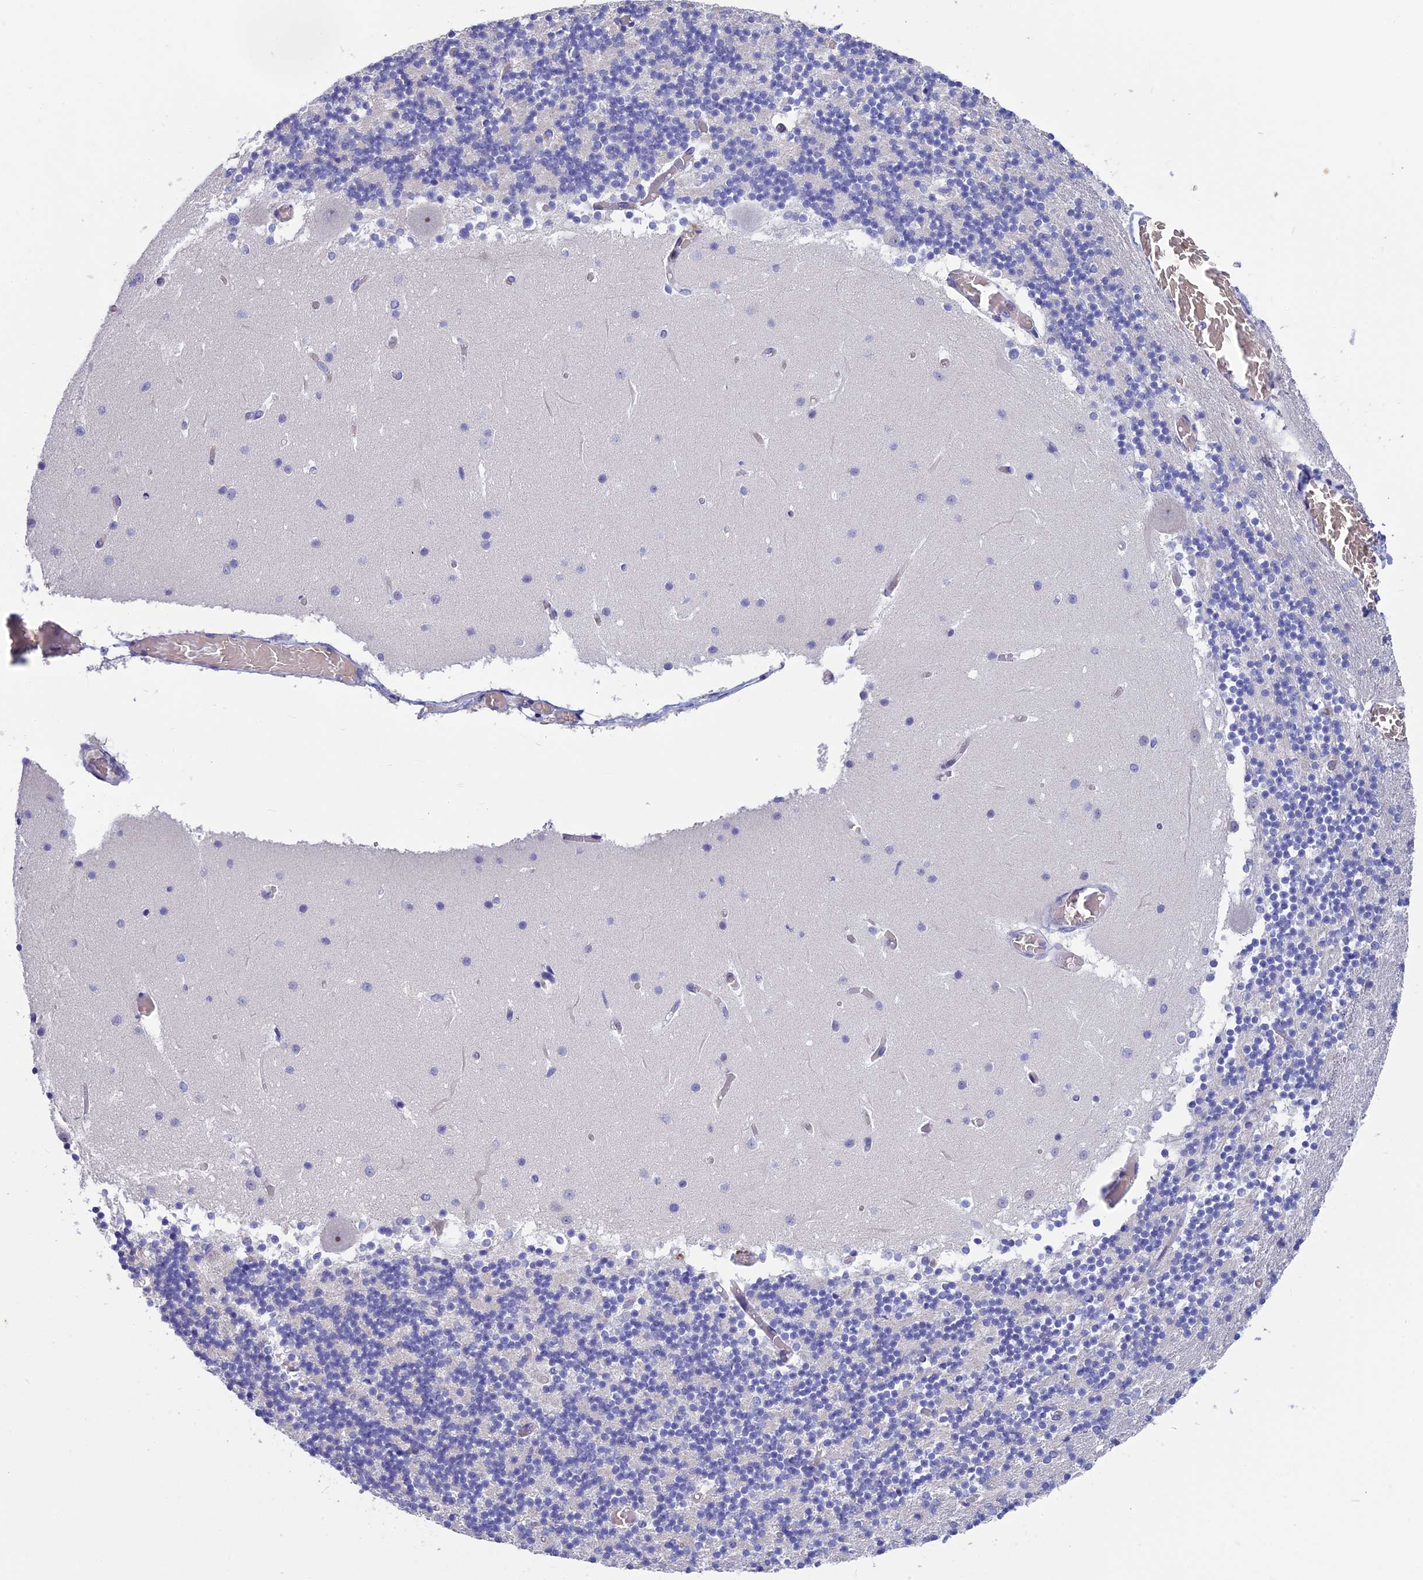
{"staining": {"intensity": "negative", "quantity": "none", "location": "none"}, "tissue": "cerebellum", "cell_type": "Cells in granular layer", "image_type": "normal", "snomed": [{"axis": "morphology", "description": "Normal tissue, NOS"}, {"axis": "topography", "description": "Cerebellum"}], "caption": "High power microscopy micrograph of an IHC micrograph of unremarkable cerebellum, revealing no significant staining in cells in granular layer. (DAB IHC visualized using brightfield microscopy, high magnification).", "gene": "KNOP1", "patient": {"sex": "female", "age": 28}}